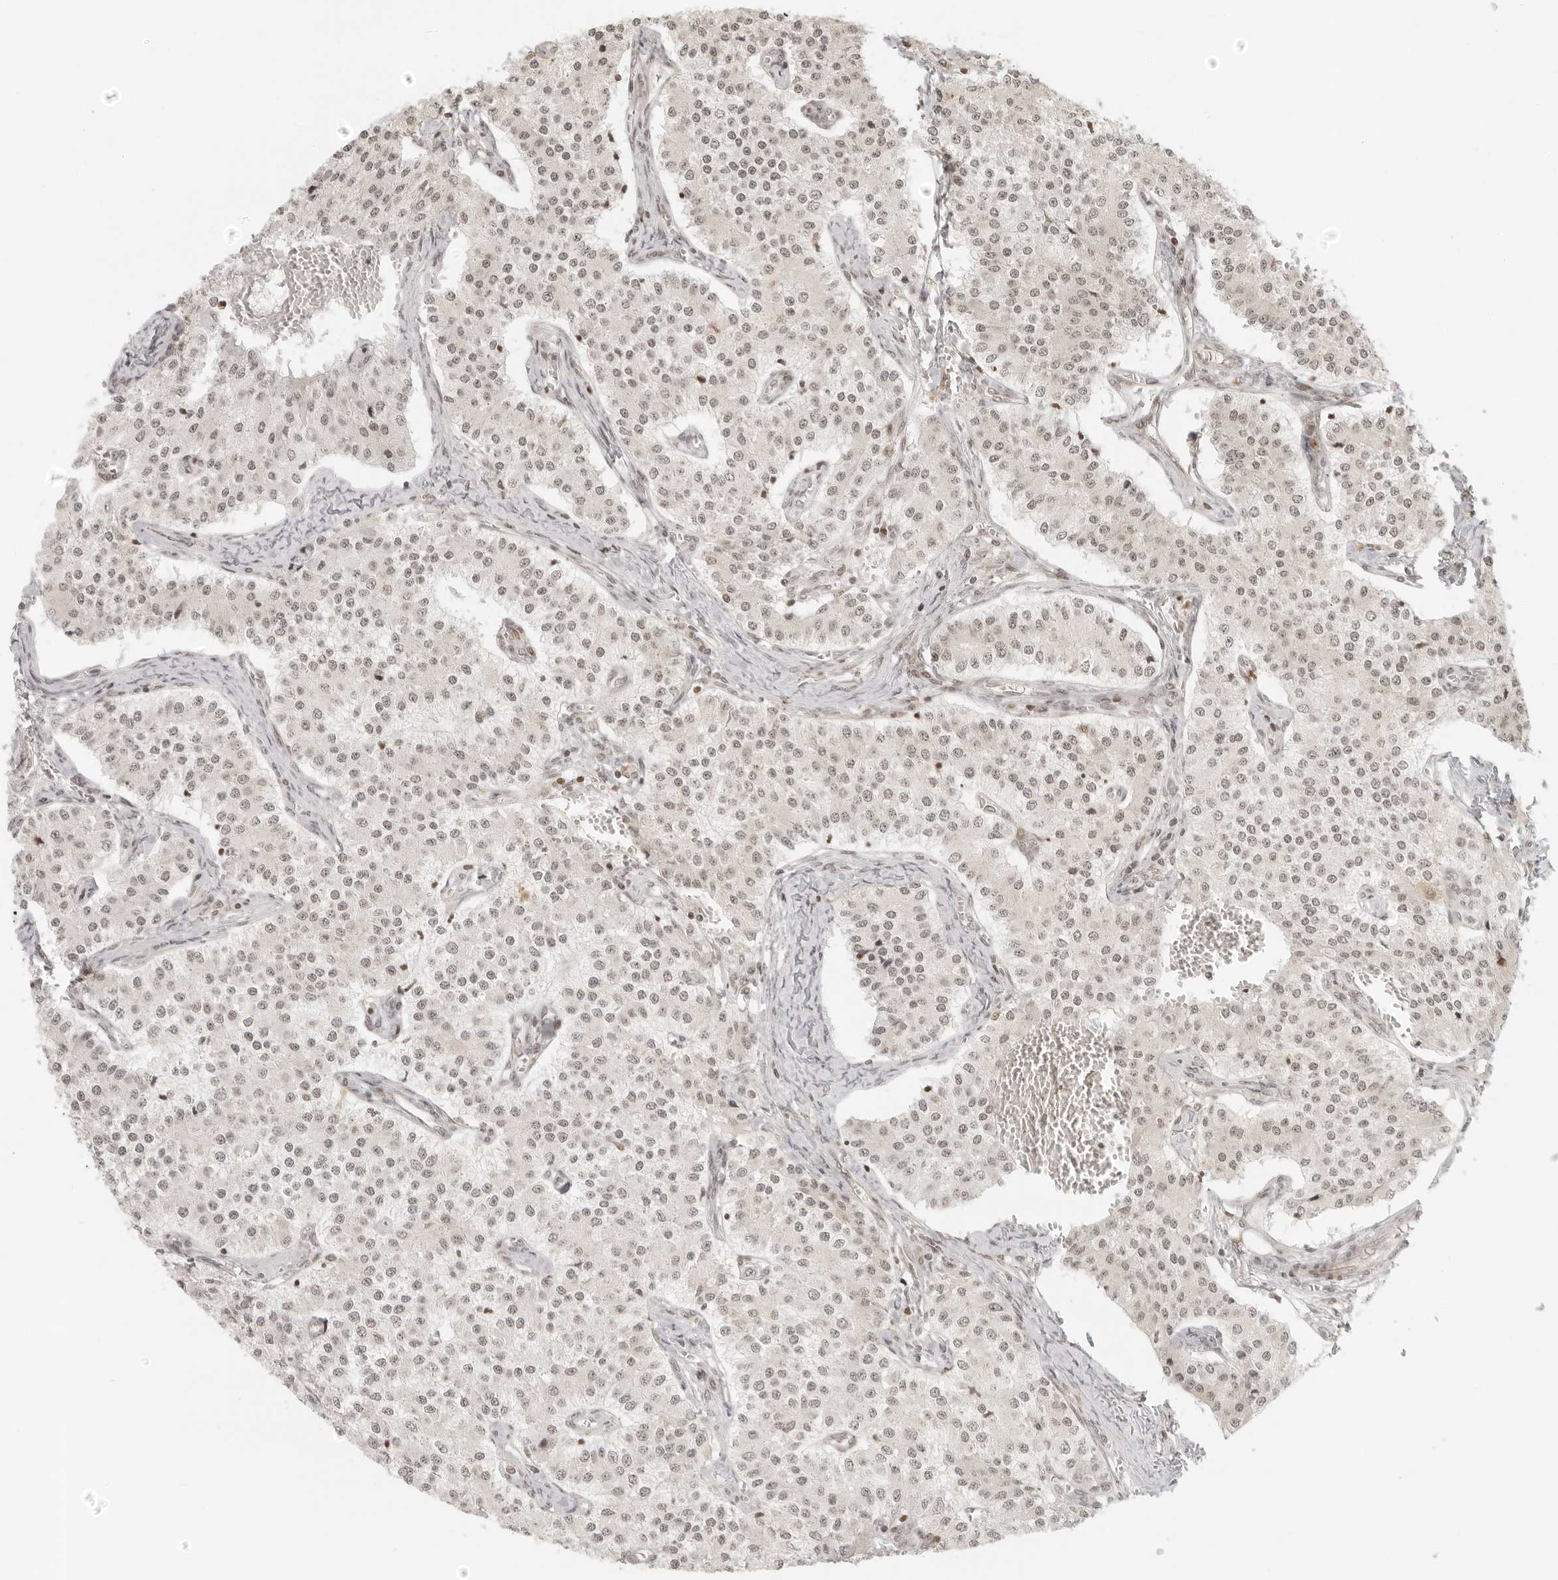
{"staining": {"intensity": "weak", "quantity": ">75%", "location": "nuclear"}, "tissue": "carcinoid", "cell_type": "Tumor cells", "image_type": "cancer", "snomed": [{"axis": "morphology", "description": "Carcinoid, malignant, NOS"}, {"axis": "topography", "description": "Colon"}], "caption": "Protein expression analysis of carcinoid (malignant) displays weak nuclear positivity in approximately >75% of tumor cells. (IHC, brightfield microscopy, high magnification).", "gene": "ZNF407", "patient": {"sex": "female", "age": 52}}